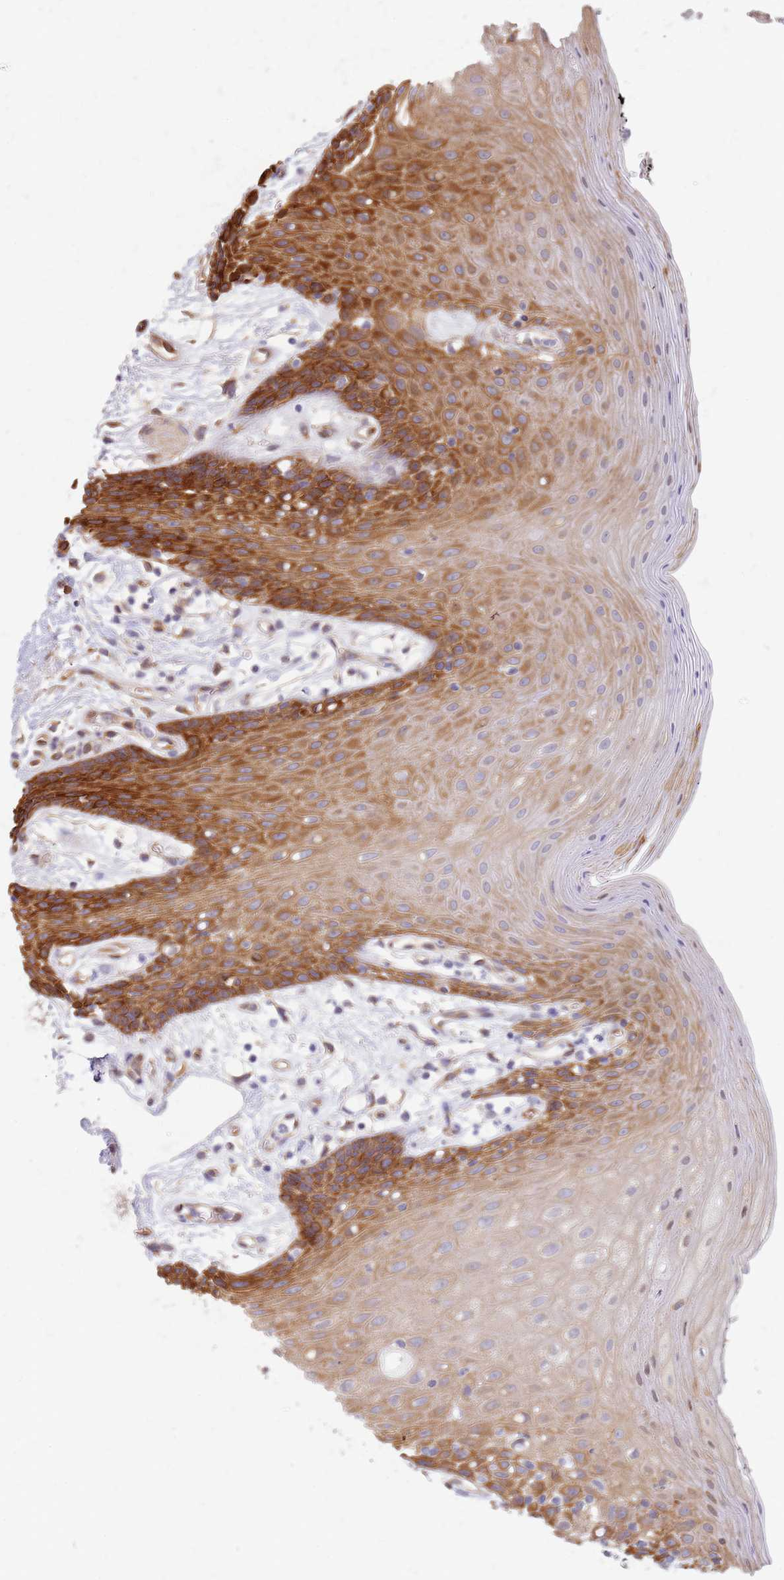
{"staining": {"intensity": "strong", "quantity": "25%-75%", "location": "cytoplasmic/membranous"}, "tissue": "oral mucosa", "cell_type": "Squamous epithelial cells", "image_type": "normal", "snomed": [{"axis": "morphology", "description": "Normal tissue, NOS"}, {"axis": "topography", "description": "Oral tissue"}, {"axis": "topography", "description": "Tounge, NOS"}], "caption": "This is a micrograph of immunohistochemistry (IHC) staining of unremarkable oral mucosa, which shows strong expression in the cytoplasmic/membranous of squamous epithelial cells.", "gene": "HDX", "patient": {"sex": "female", "age": 59}}